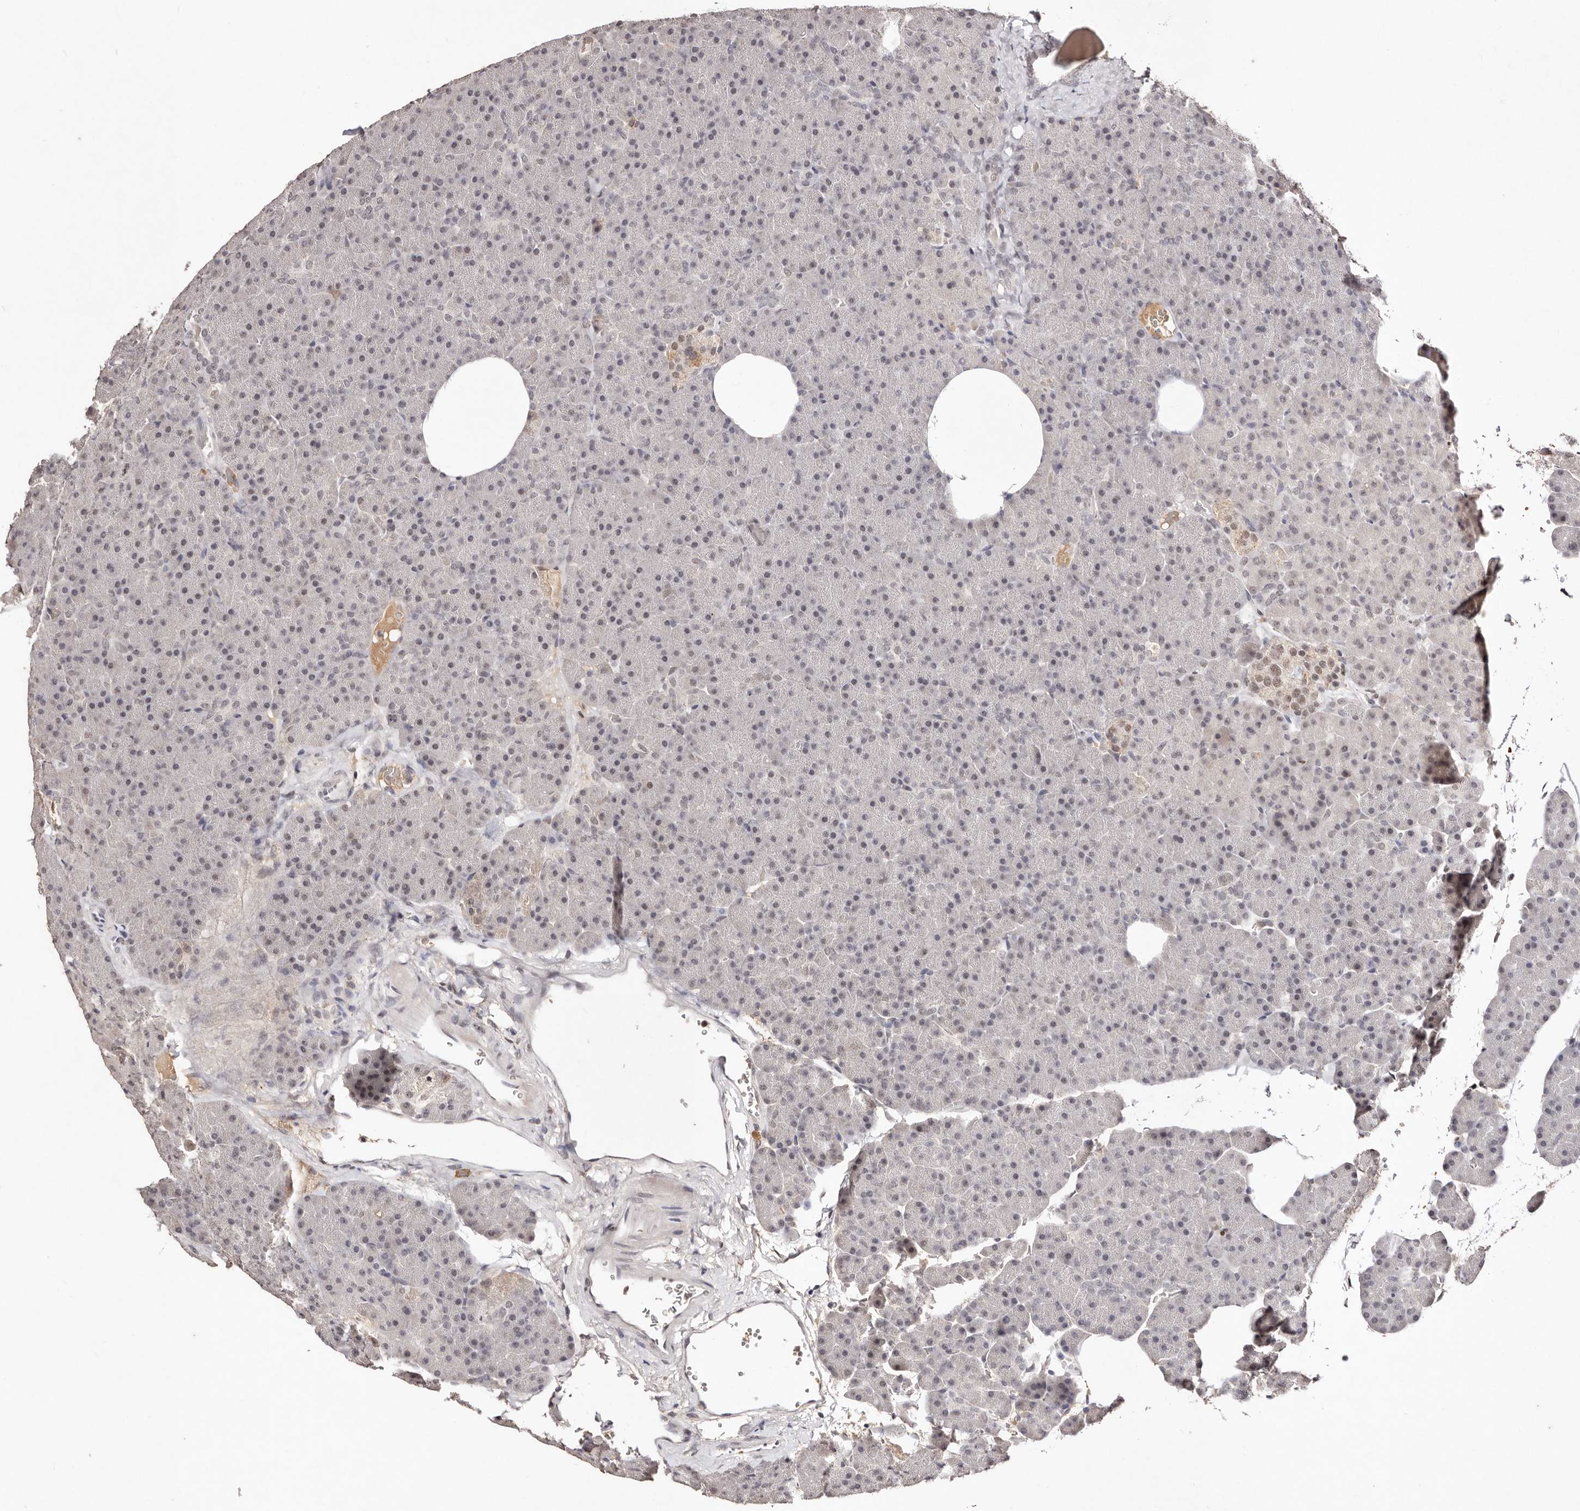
{"staining": {"intensity": "weak", "quantity": "<25%", "location": "nuclear"}, "tissue": "pancreas", "cell_type": "Exocrine glandular cells", "image_type": "normal", "snomed": [{"axis": "morphology", "description": "Normal tissue, NOS"}, {"axis": "morphology", "description": "Carcinoid, malignant, NOS"}, {"axis": "topography", "description": "Pancreas"}], "caption": "High magnification brightfield microscopy of unremarkable pancreas stained with DAB (3,3'-diaminobenzidine) (brown) and counterstained with hematoxylin (blue): exocrine glandular cells show no significant expression. Brightfield microscopy of immunohistochemistry (IHC) stained with DAB (3,3'-diaminobenzidine) (brown) and hematoxylin (blue), captured at high magnification.", "gene": "BICRAL", "patient": {"sex": "female", "age": 35}}